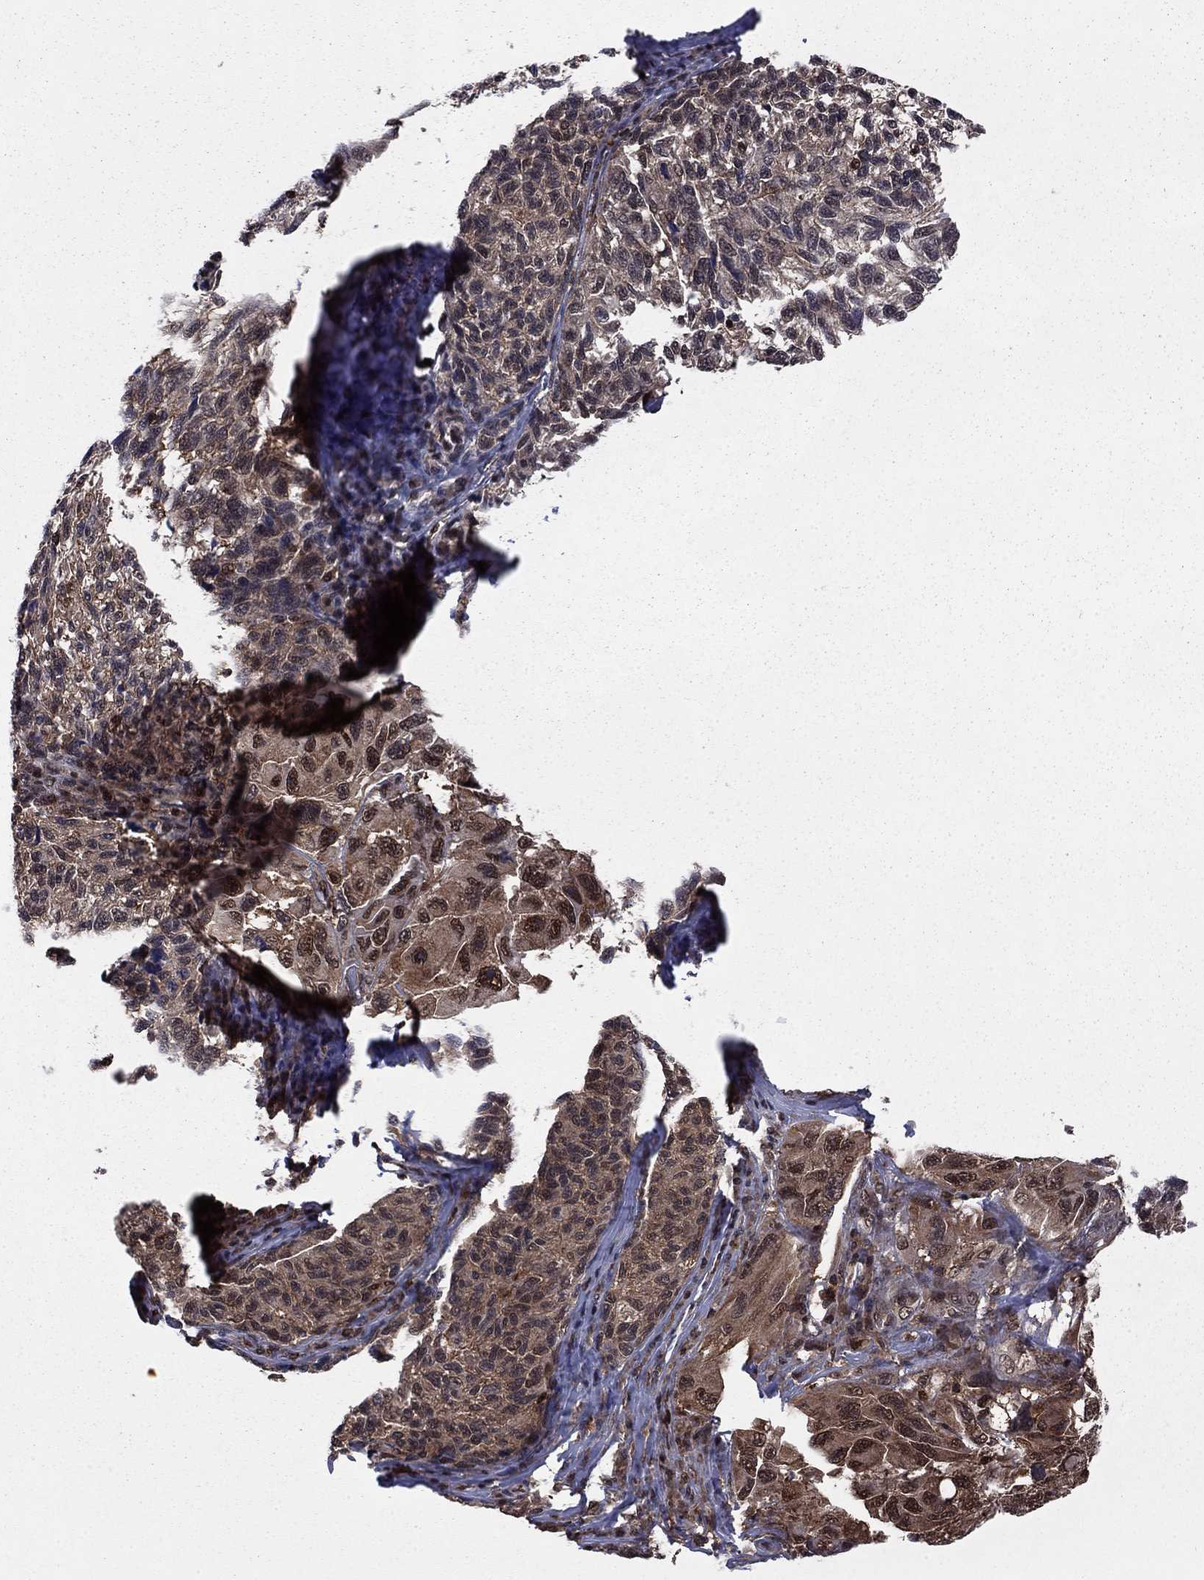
{"staining": {"intensity": "strong", "quantity": "<25%", "location": "nuclear"}, "tissue": "melanoma", "cell_type": "Tumor cells", "image_type": "cancer", "snomed": [{"axis": "morphology", "description": "Malignant melanoma, NOS"}, {"axis": "topography", "description": "Skin"}], "caption": "Protein positivity by immunohistochemistry (IHC) displays strong nuclear positivity in about <25% of tumor cells in malignant melanoma.", "gene": "PSMD2", "patient": {"sex": "female", "age": 73}}